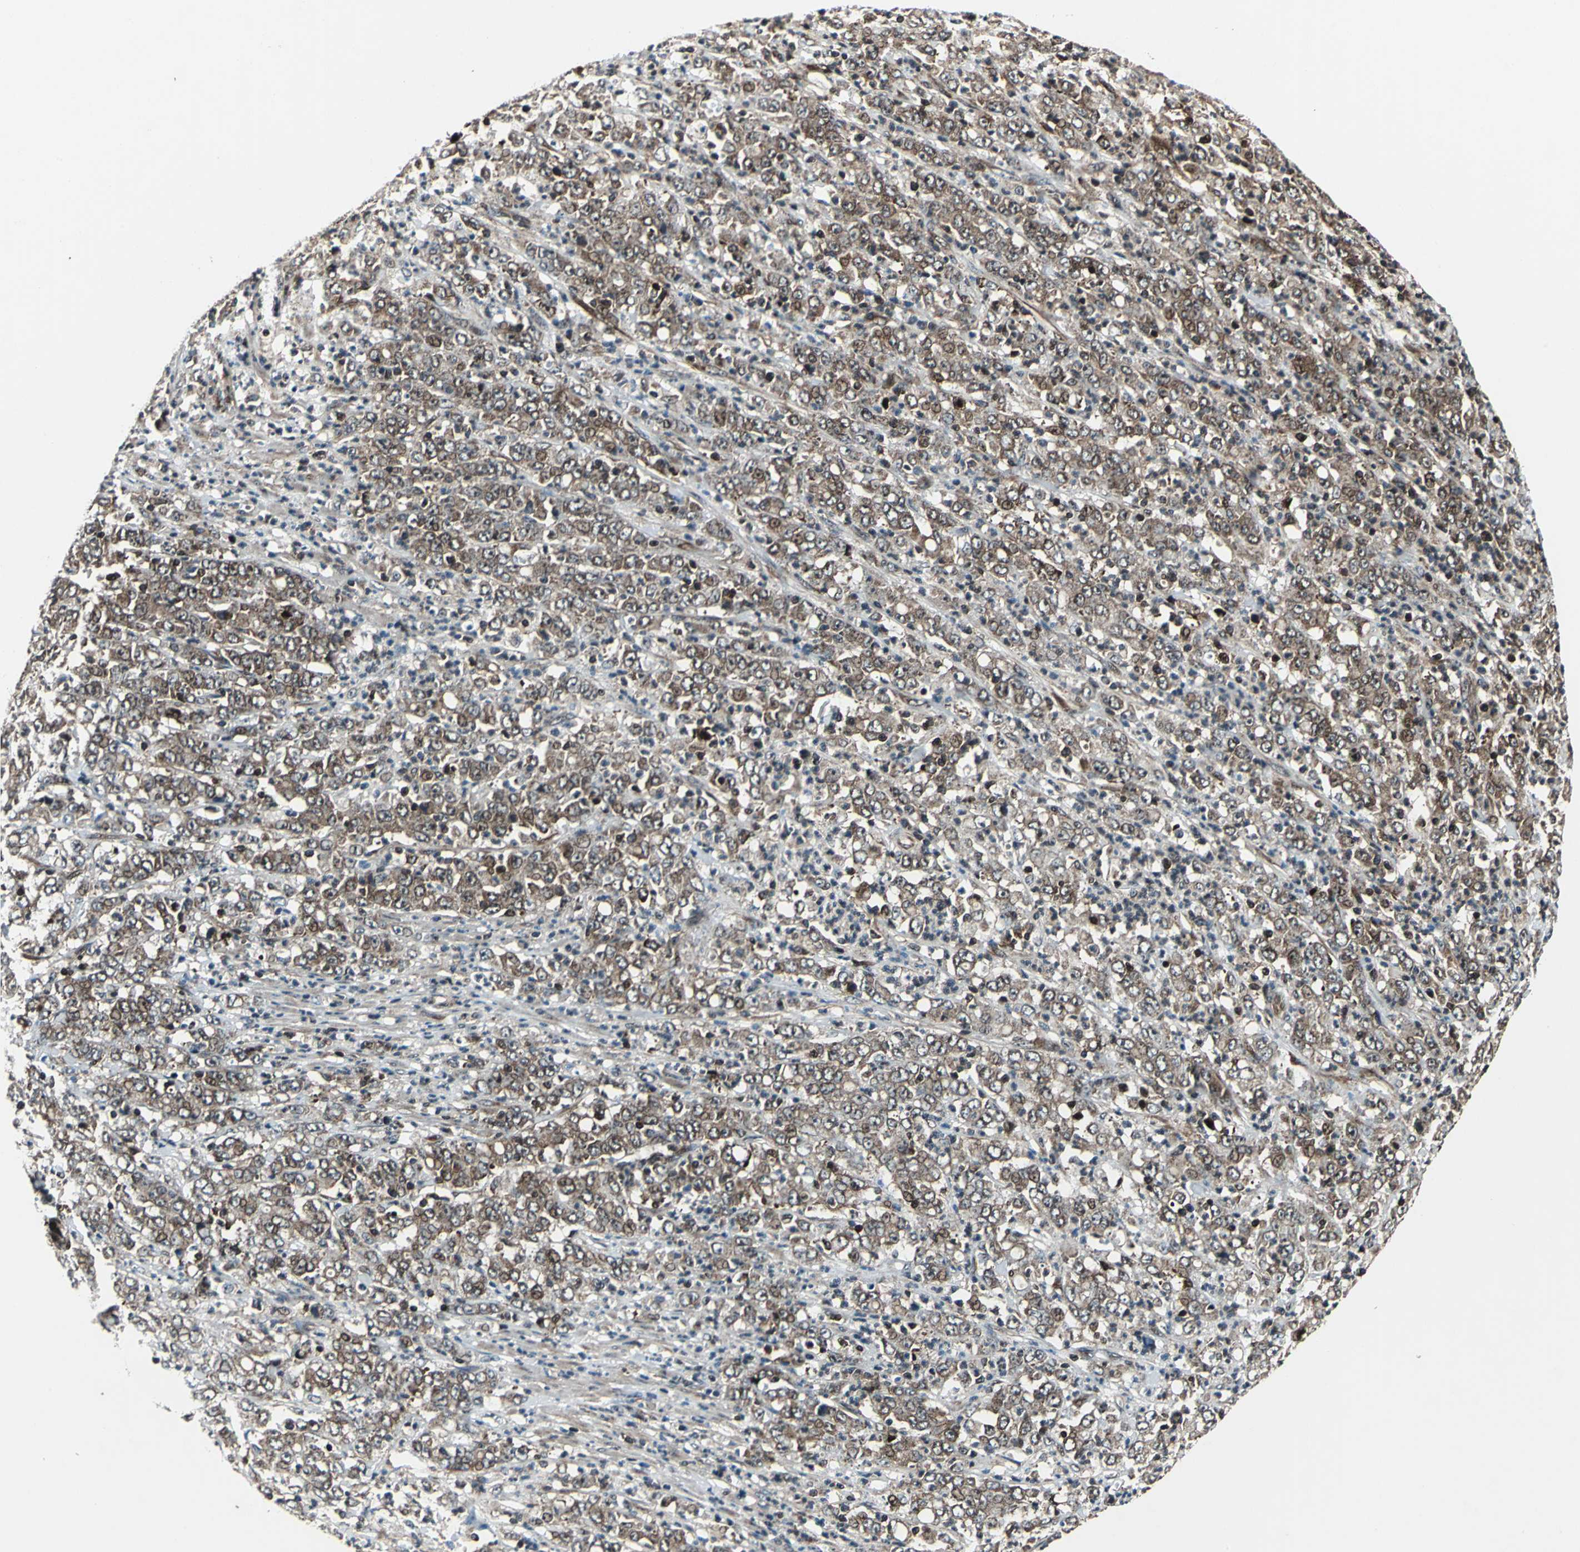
{"staining": {"intensity": "moderate", "quantity": ">75%", "location": "cytoplasmic/membranous"}, "tissue": "stomach cancer", "cell_type": "Tumor cells", "image_type": "cancer", "snomed": [{"axis": "morphology", "description": "Adenocarcinoma, NOS"}, {"axis": "topography", "description": "Stomach, lower"}], "caption": "Immunohistochemistry (IHC) (DAB (3,3'-diaminobenzidine)) staining of stomach cancer displays moderate cytoplasmic/membranous protein staining in approximately >75% of tumor cells. (brown staining indicates protein expression, while blue staining denotes nuclei).", "gene": "AATF", "patient": {"sex": "female", "age": 71}}